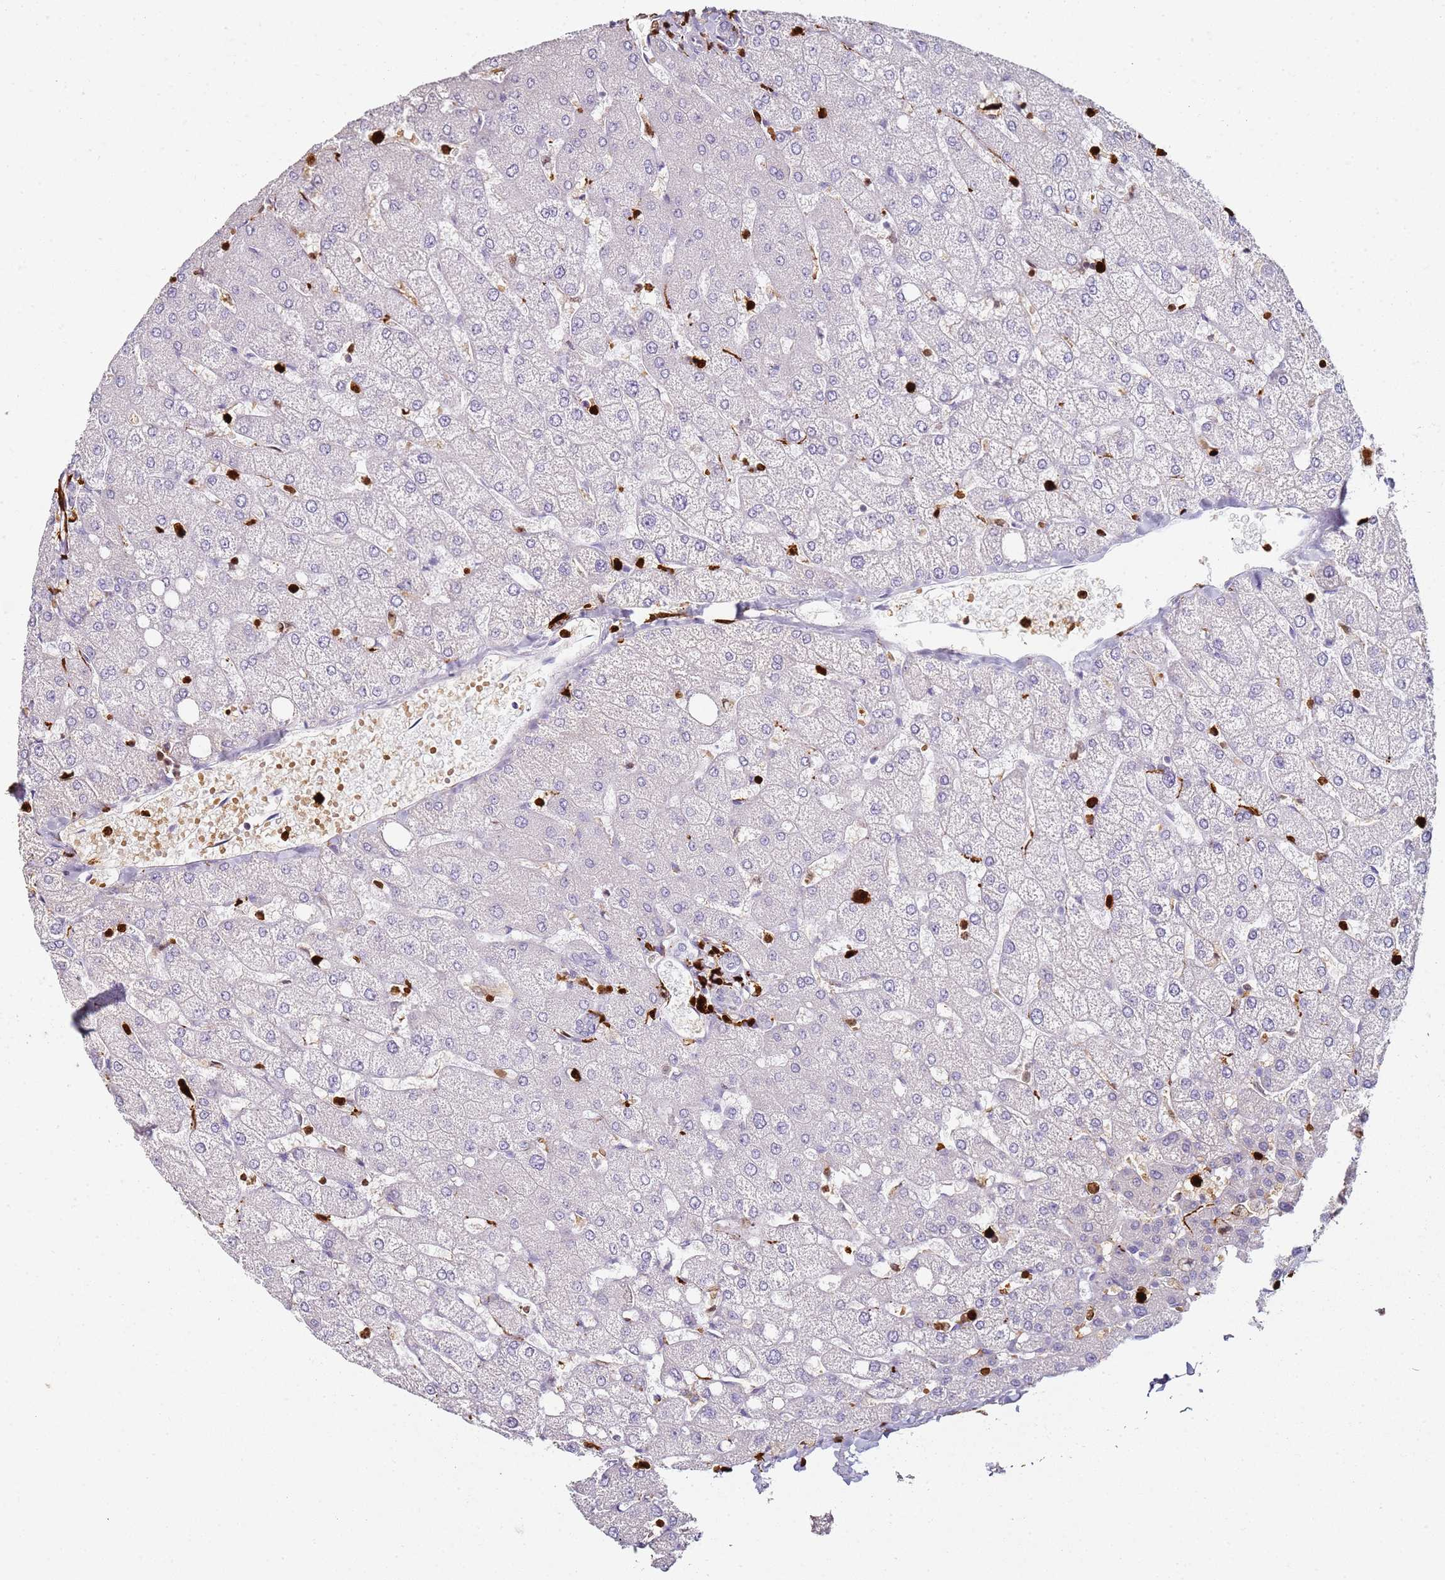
{"staining": {"intensity": "negative", "quantity": "none", "location": "none"}, "tissue": "liver", "cell_type": "Cholangiocytes", "image_type": "normal", "snomed": [{"axis": "morphology", "description": "Normal tissue, NOS"}, {"axis": "topography", "description": "Liver"}], "caption": "This histopathology image is of normal liver stained with IHC to label a protein in brown with the nuclei are counter-stained blue. There is no expression in cholangiocytes.", "gene": "S100A4", "patient": {"sex": "female", "age": 54}}